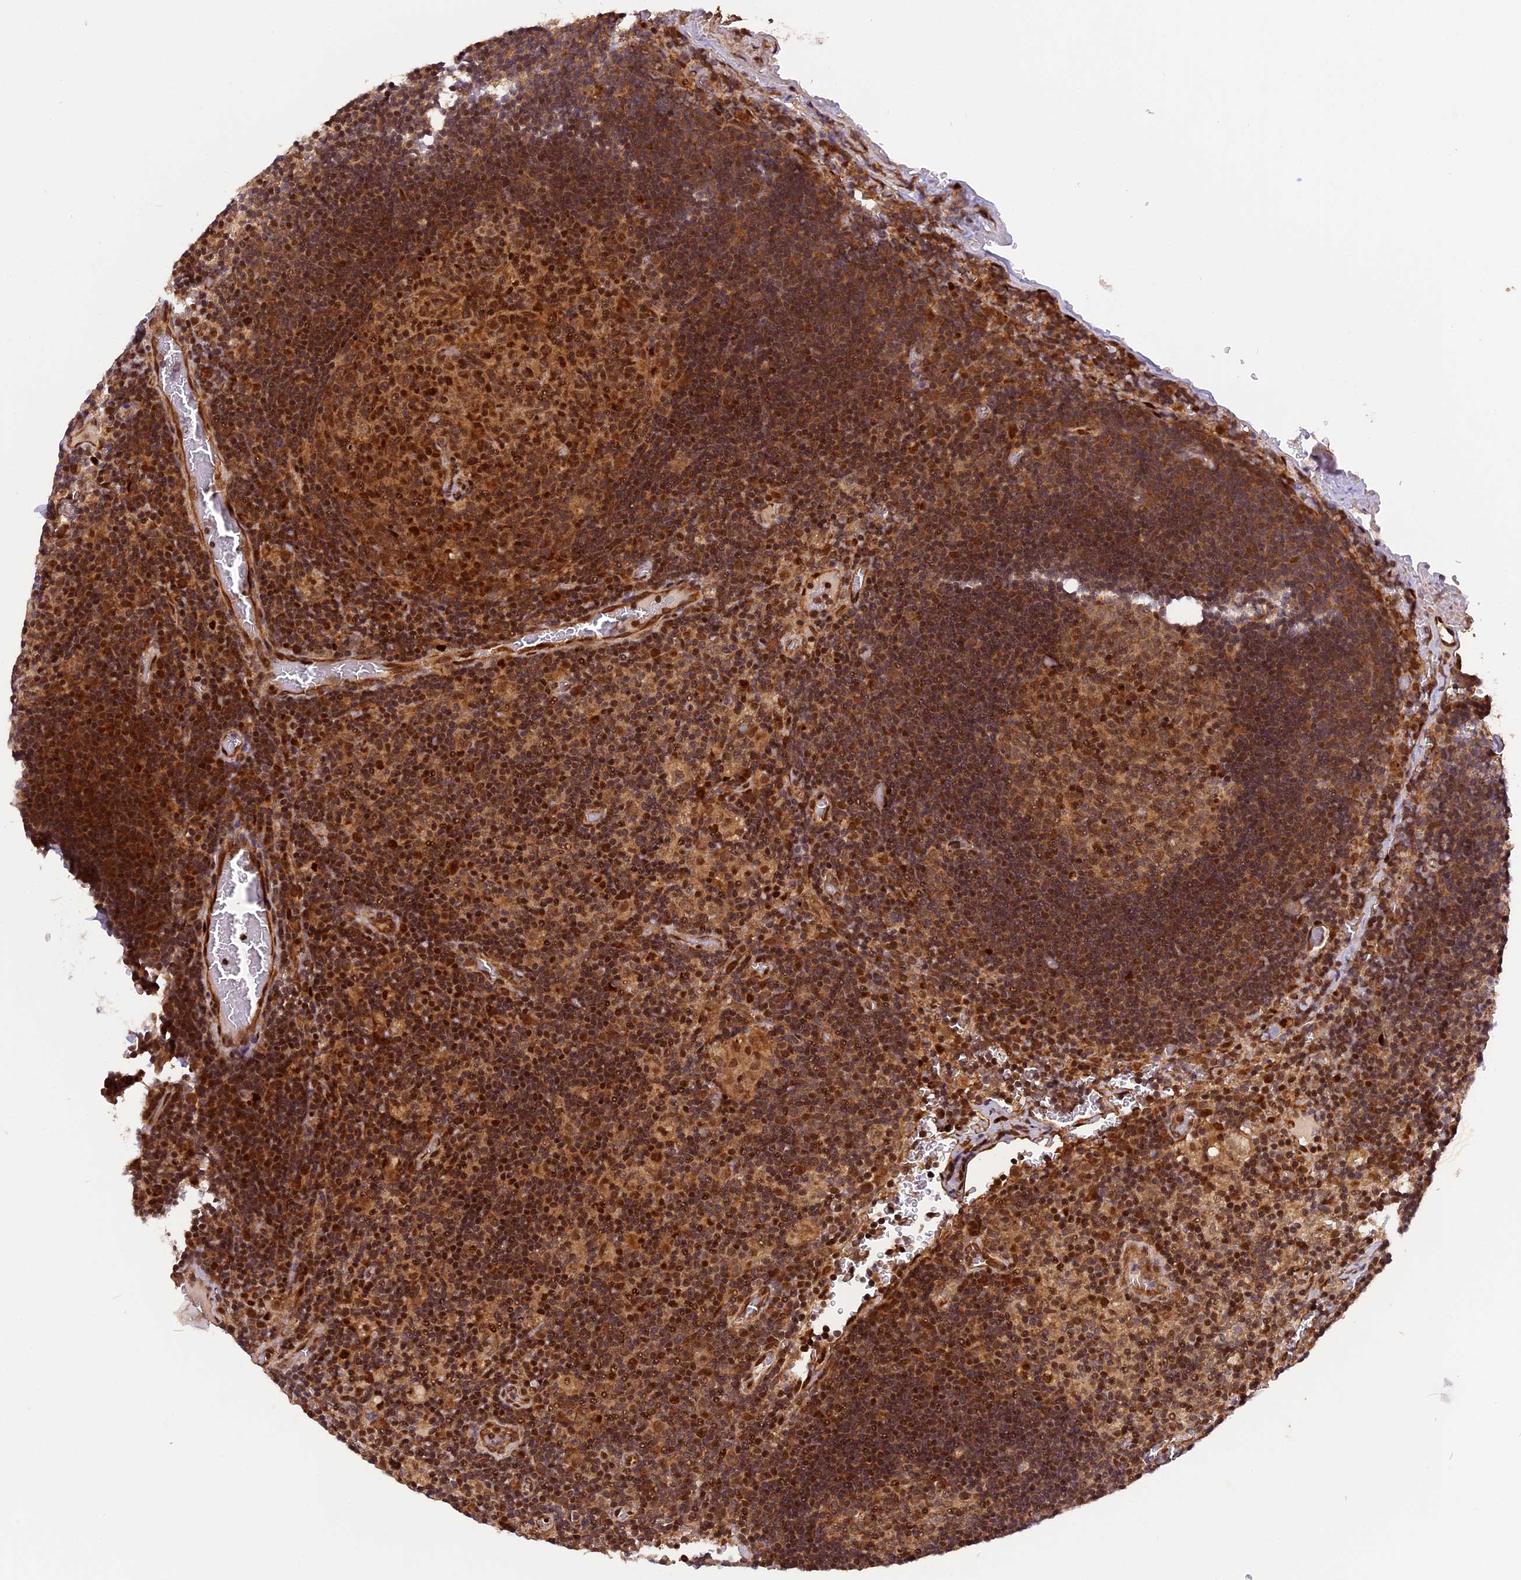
{"staining": {"intensity": "moderate", "quantity": ">75%", "location": "nuclear"}, "tissue": "lymph node", "cell_type": "Germinal center cells", "image_type": "normal", "snomed": [{"axis": "morphology", "description": "Normal tissue, NOS"}, {"axis": "topography", "description": "Lymph node"}], "caption": "Immunohistochemistry (IHC) (DAB) staining of normal lymph node displays moderate nuclear protein staining in approximately >75% of germinal center cells.", "gene": "MICALL1", "patient": {"sex": "female", "age": 73}}